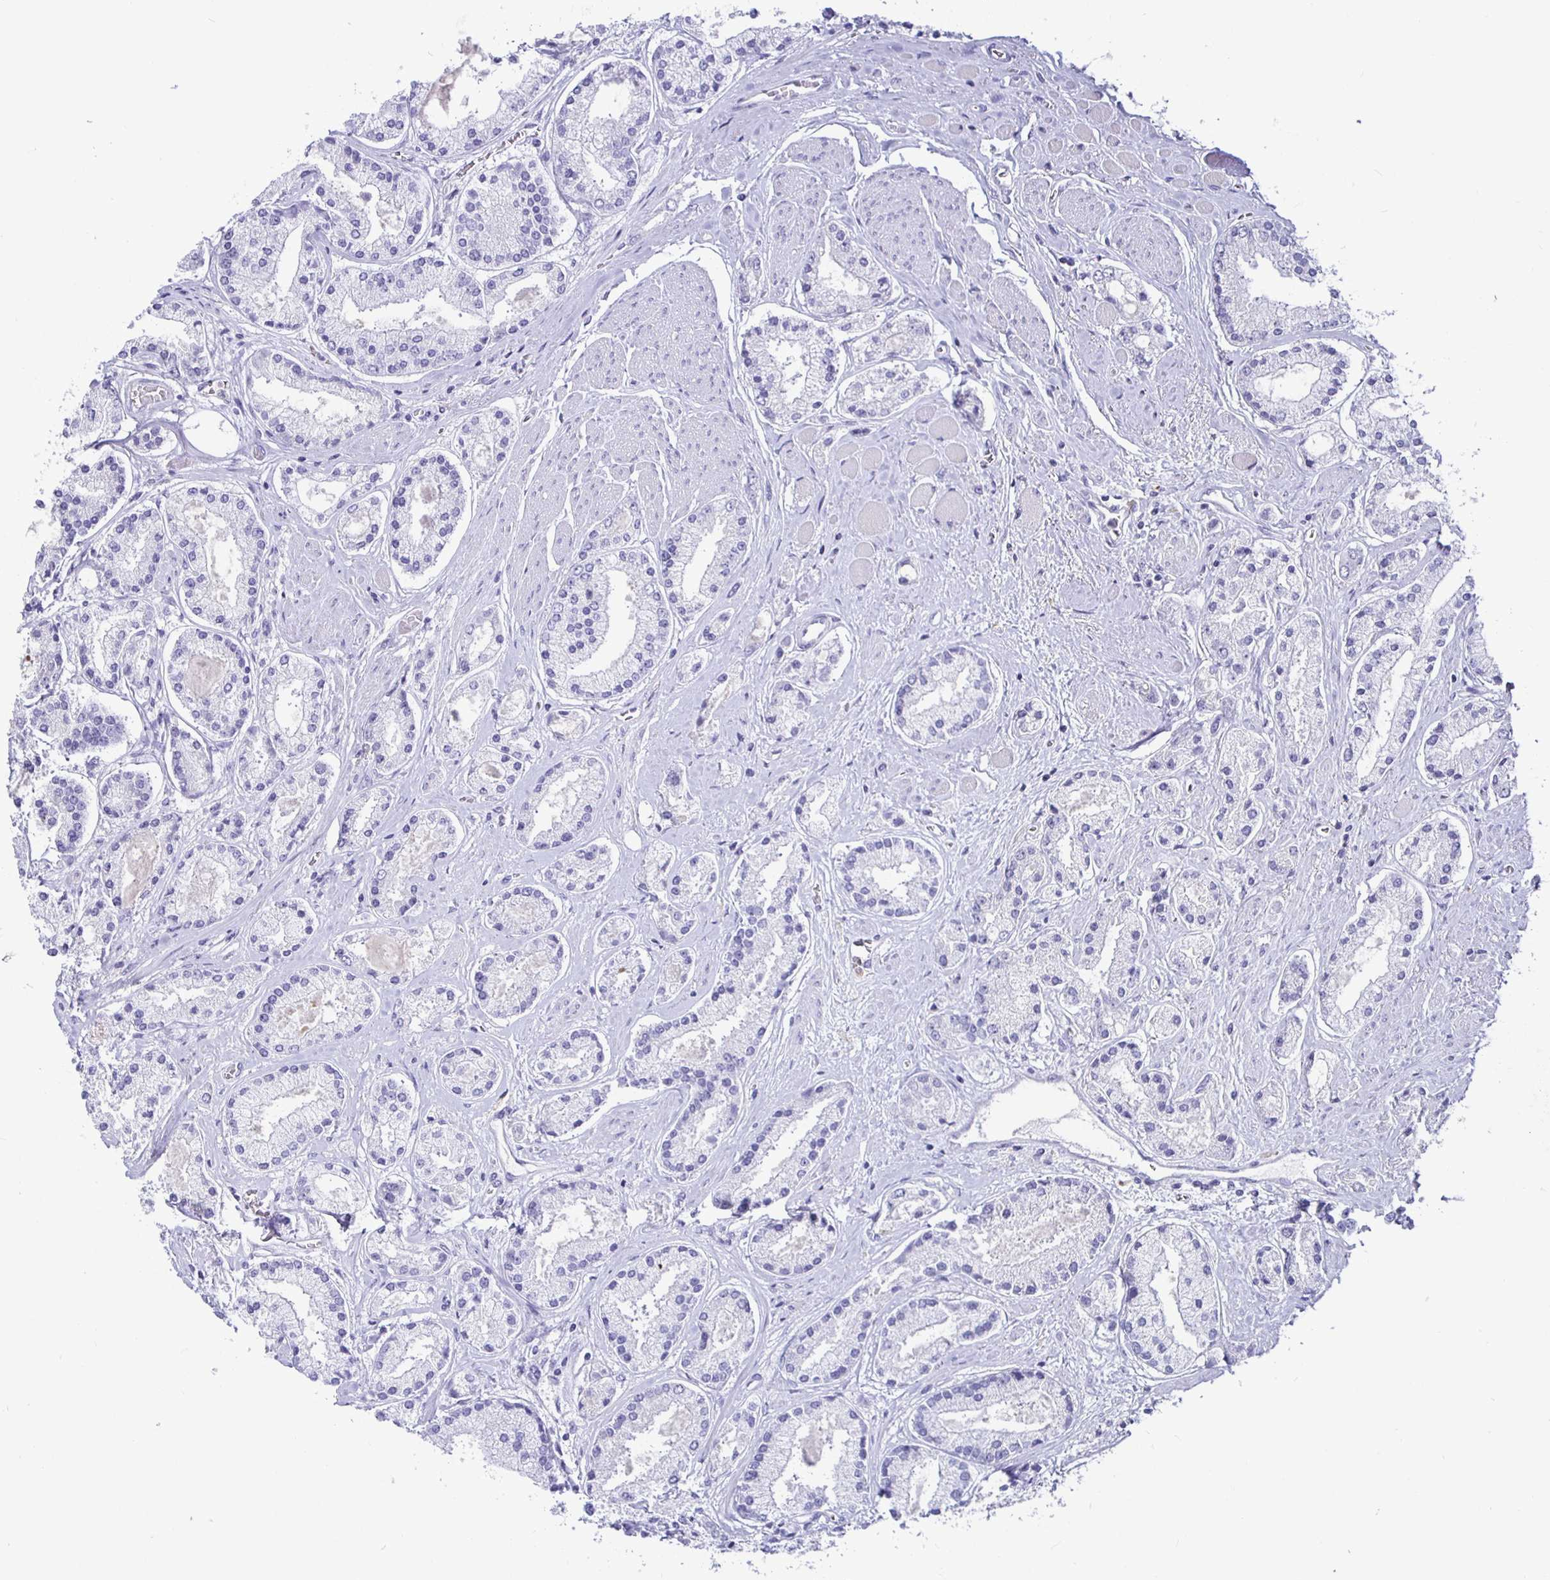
{"staining": {"intensity": "negative", "quantity": "none", "location": "none"}, "tissue": "prostate cancer", "cell_type": "Tumor cells", "image_type": "cancer", "snomed": [{"axis": "morphology", "description": "Adenocarcinoma, High grade"}, {"axis": "topography", "description": "Prostate"}], "caption": "Protein analysis of prostate cancer reveals no significant expression in tumor cells. Nuclei are stained in blue.", "gene": "SIRPA", "patient": {"sex": "male", "age": 67}}